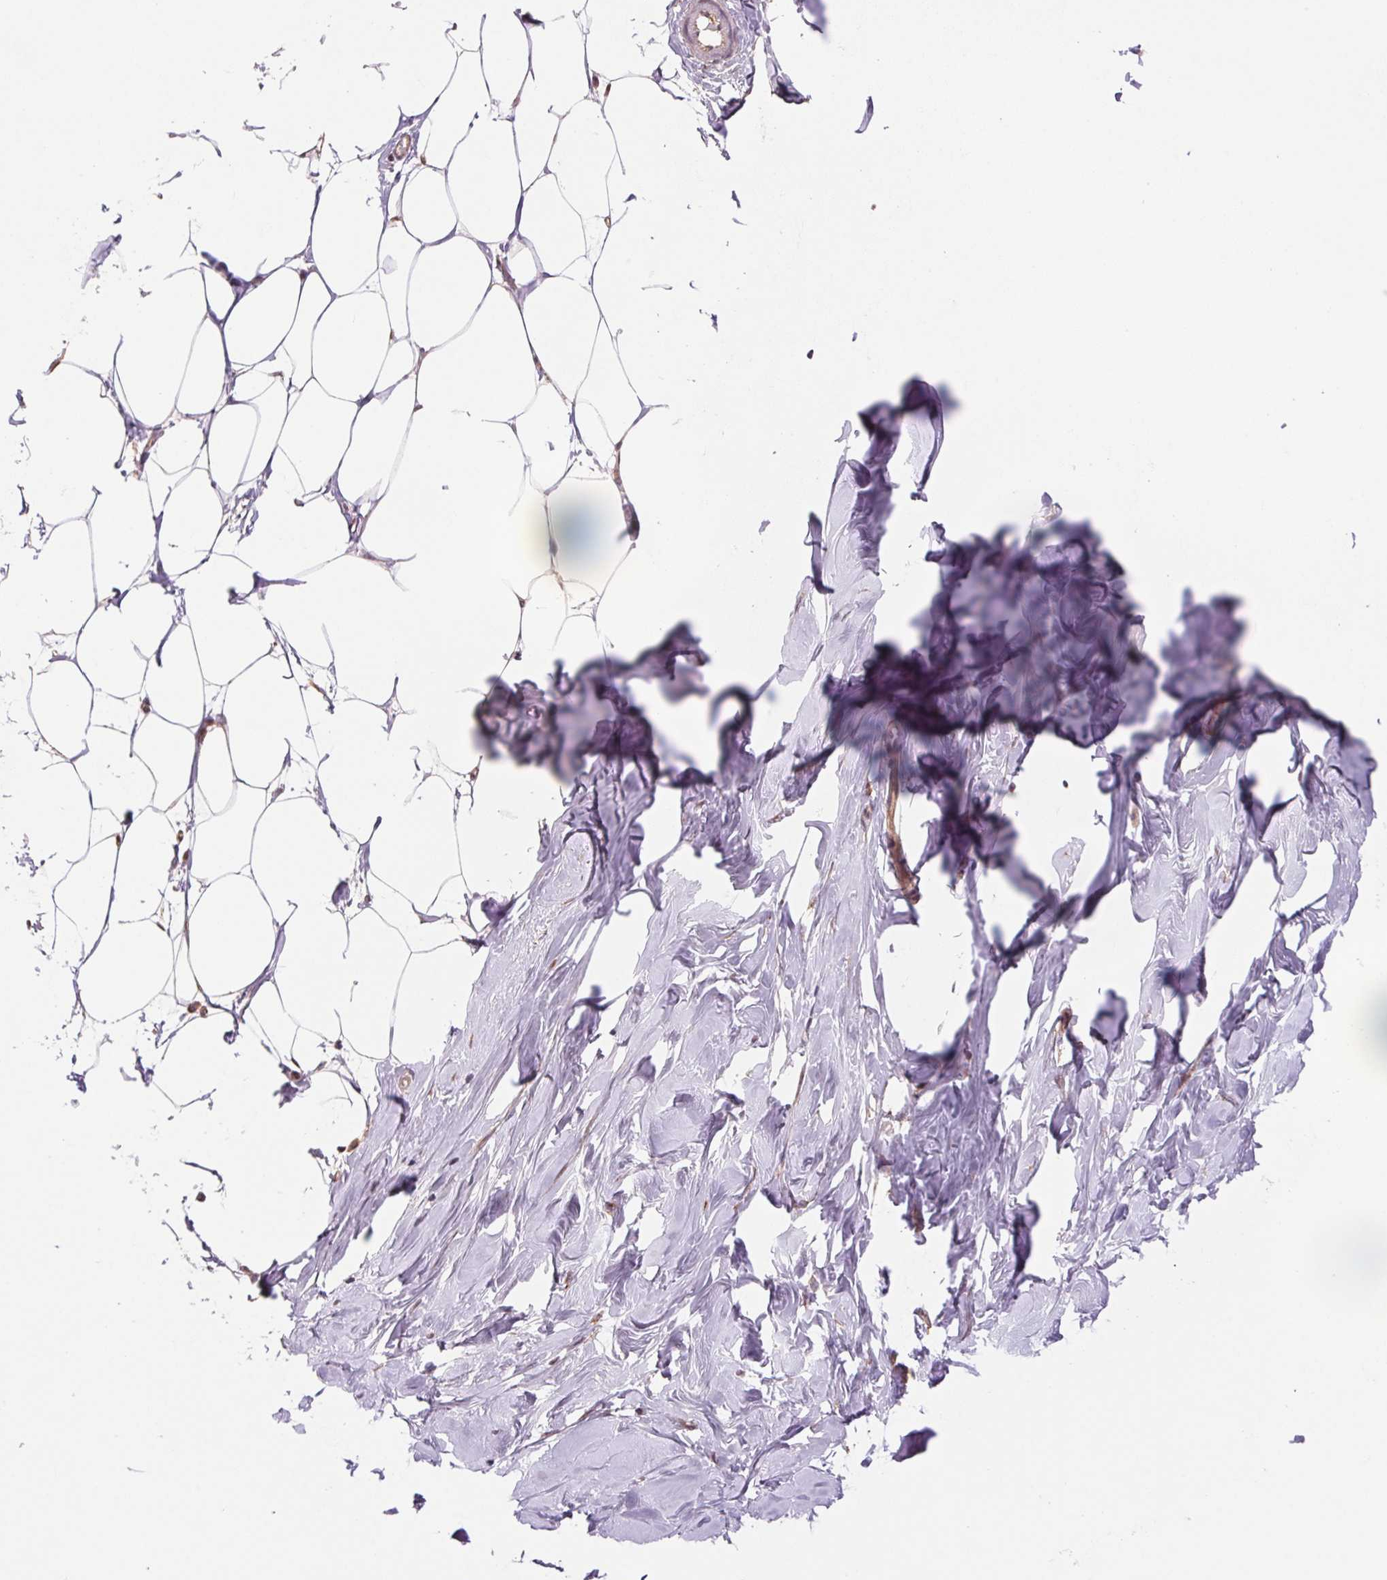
{"staining": {"intensity": "negative", "quantity": "none", "location": "none"}, "tissue": "breast", "cell_type": "Adipocytes", "image_type": "normal", "snomed": [{"axis": "morphology", "description": "Normal tissue, NOS"}, {"axis": "topography", "description": "Breast"}], "caption": "This histopathology image is of unremarkable breast stained with immunohistochemistry (IHC) to label a protein in brown with the nuclei are counter-stained blue. There is no expression in adipocytes.", "gene": "KLHL20", "patient": {"sex": "female", "age": 27}}